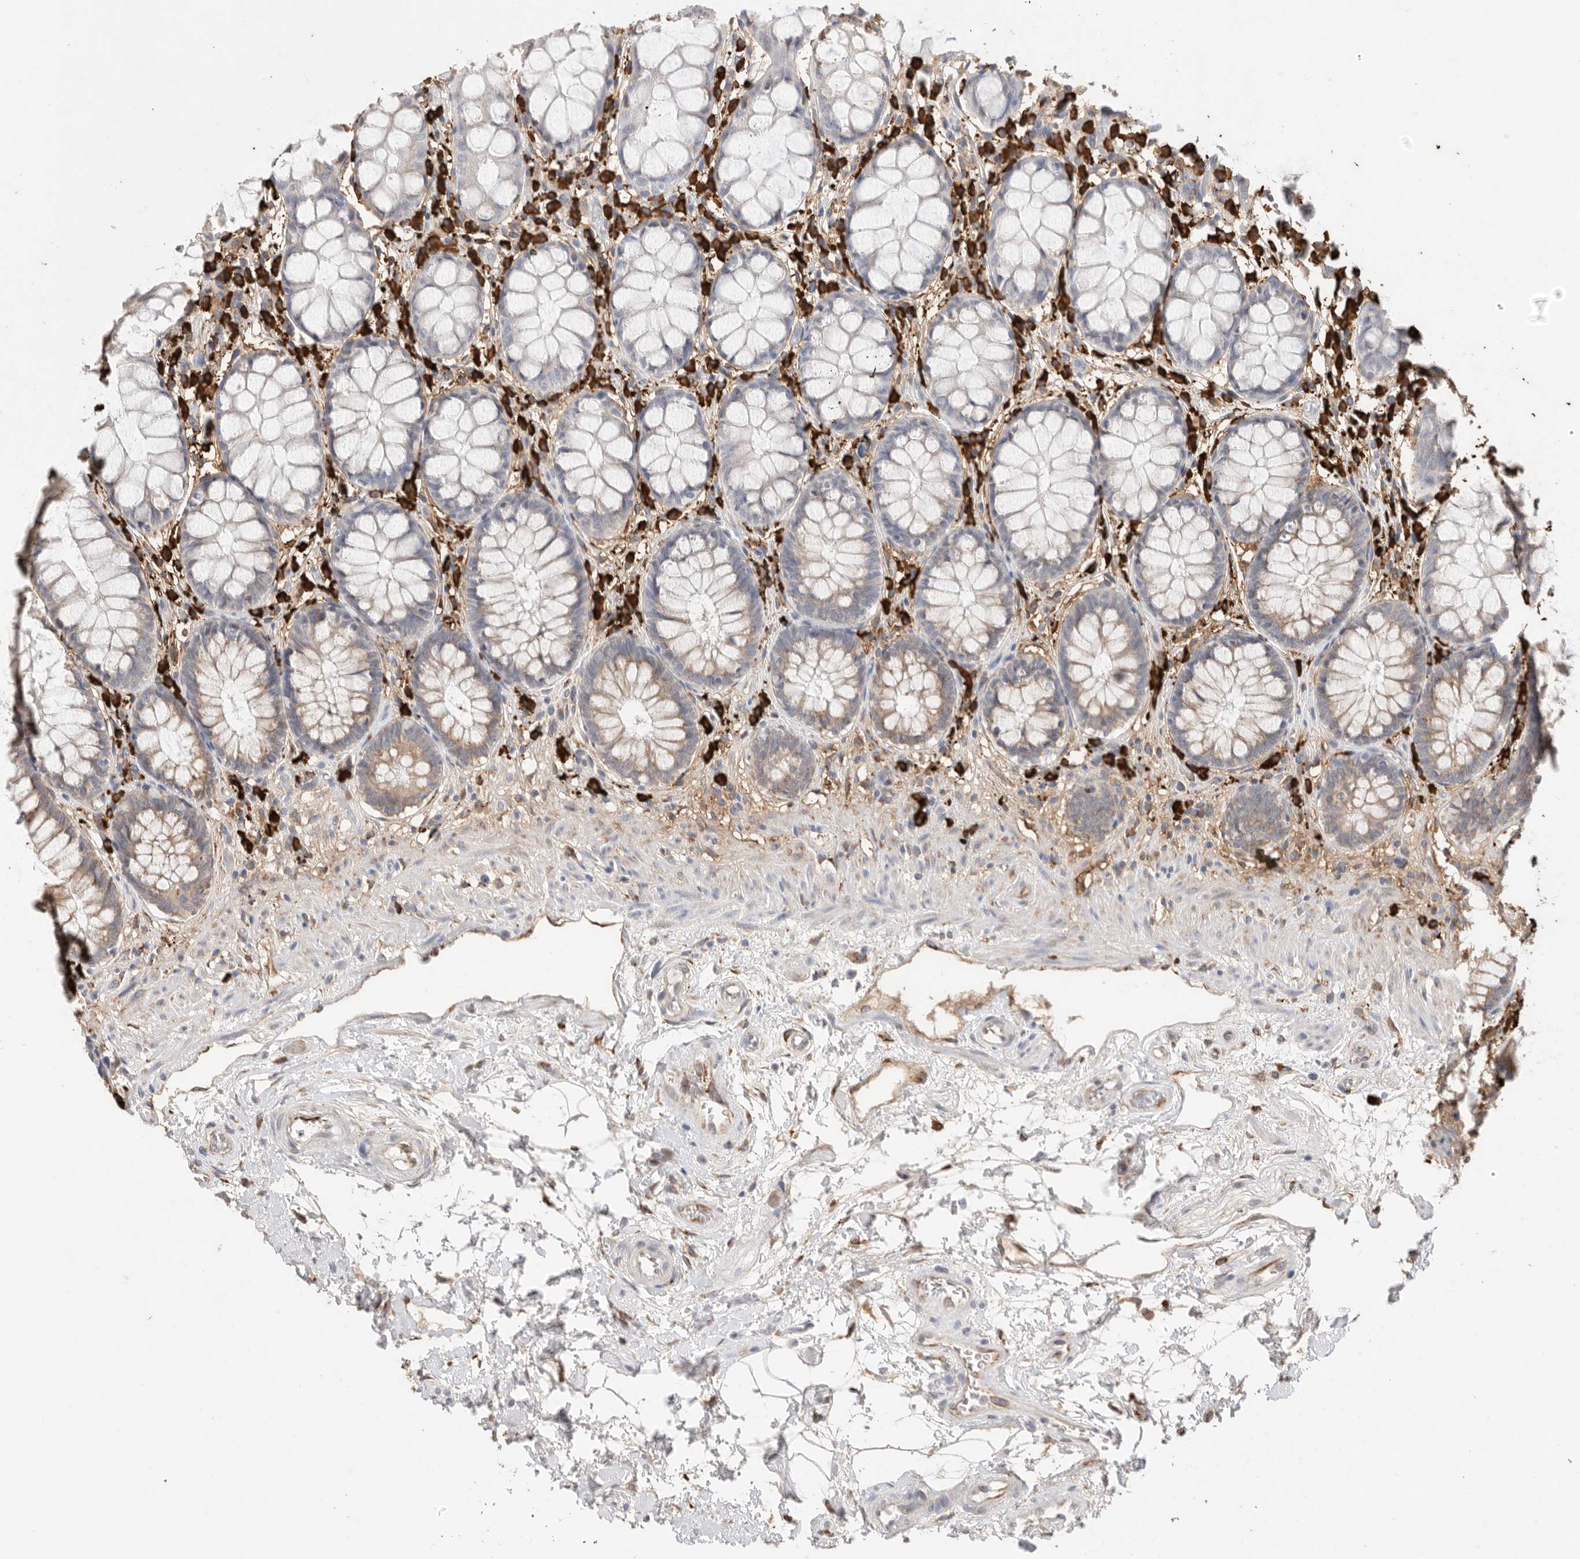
{"staining": {"intensity": "moderate", "quantity": "25%-75%", "location": "cytoplasmic/membranous"}, "tissue": "rectum", "cell_type": "Glandular cells", "image_type": "normal", "snomed": [{"axis": "morphology", "description": "Normal tissue, NOS"}, {"axis": "topography", "description": "Rectum"}], "caption": "Immunohistochemistry (IHC) image of normal rectum: rectum stained using immunohistochemistry exhibits medium levels of moderate protein expression localized specifically in the cytoplasmic/membranous of glandular cells, appearing as a cytoplasmic/membranous brown color.", "gene": "BLOC1S5", "patient": {"sex": "male", "age": 64}}